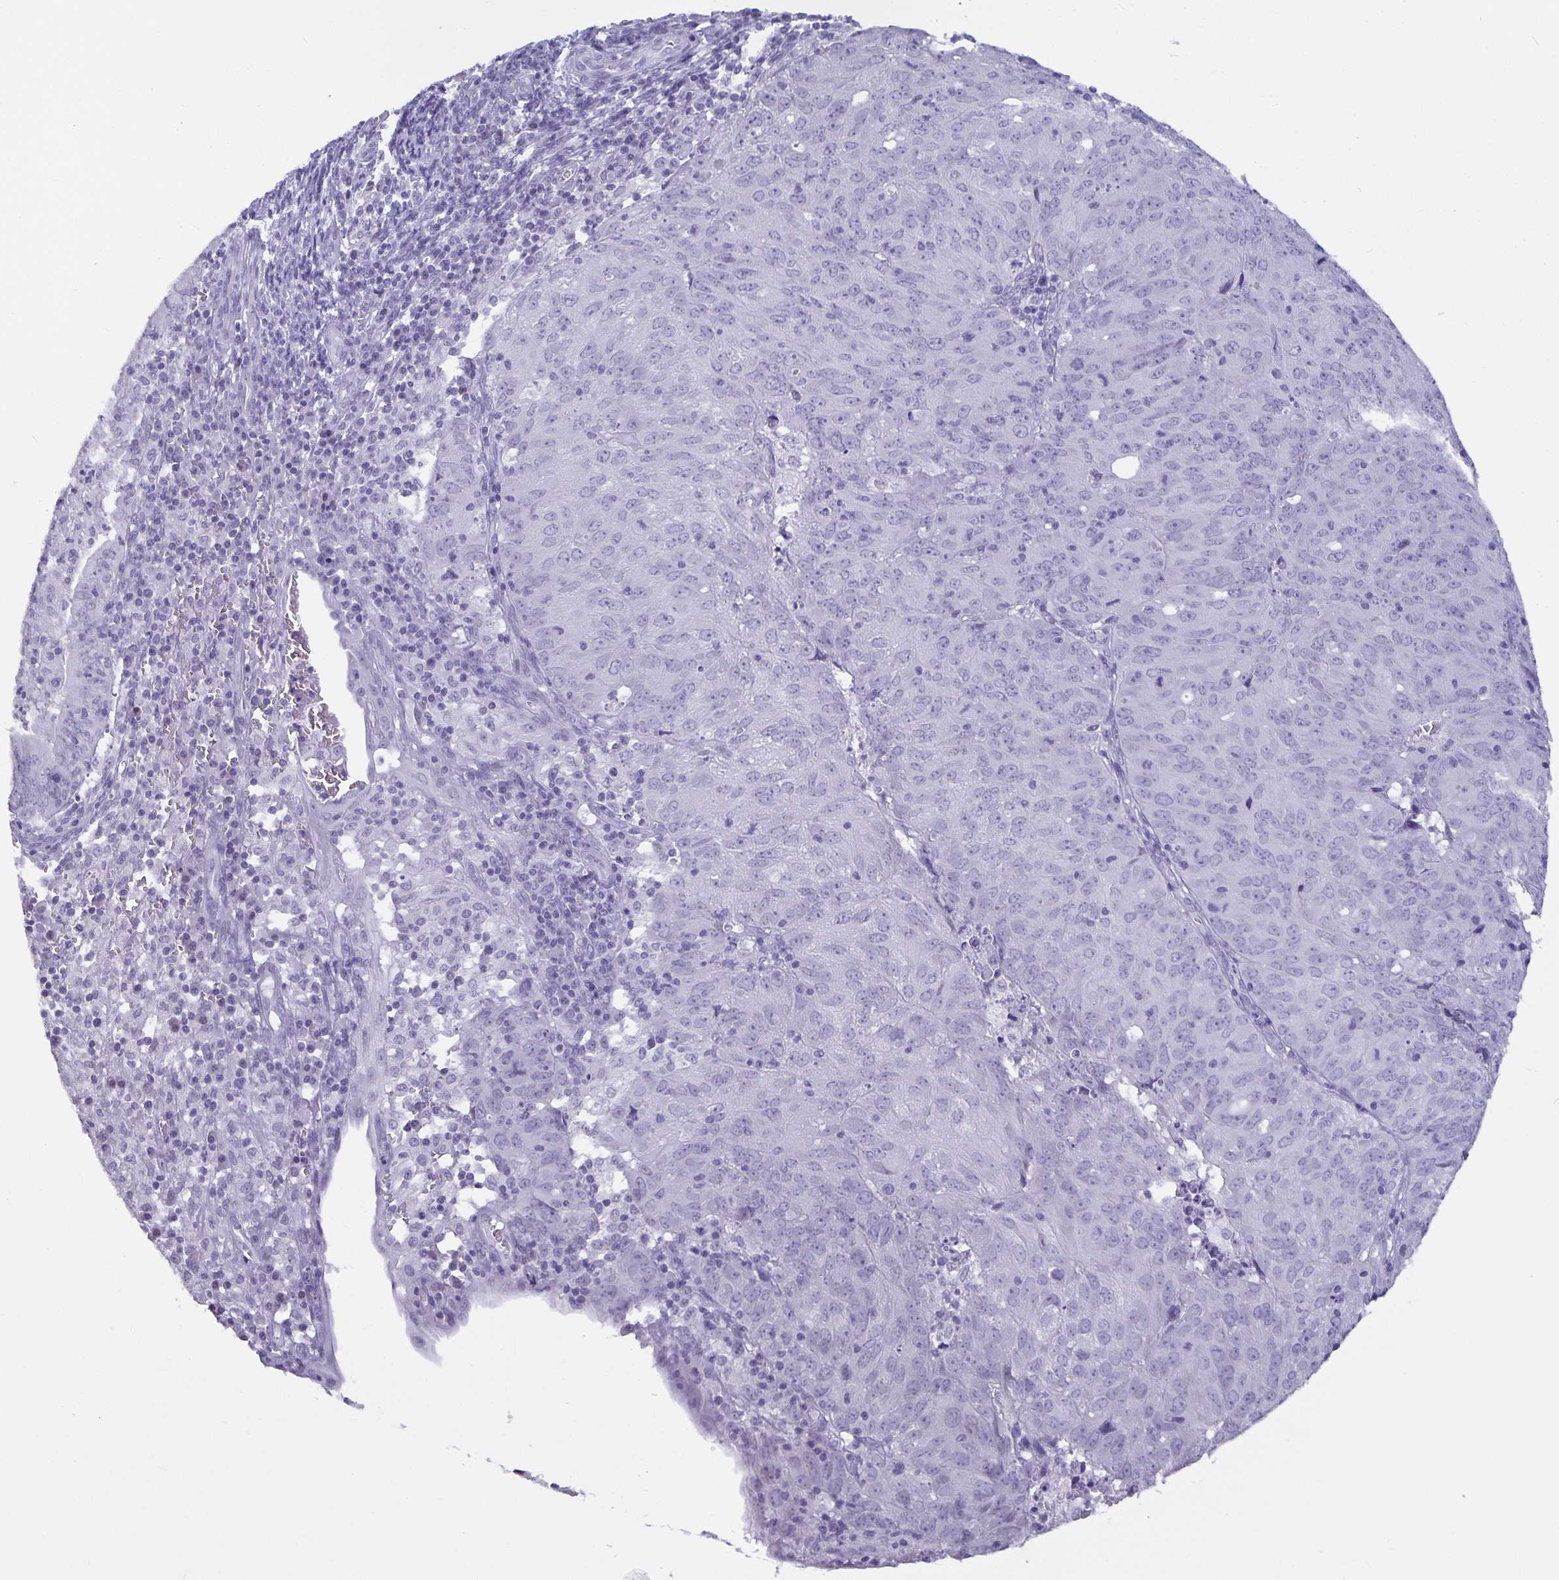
{"staining": {"intensity": "negative", "quantity": "none", "location": "none"}, "tissue": "cervical cancer", "cell_type": "Tumor cells", "image_type": "cancer", "snomed": [{"axis": "morphology", "description": "Adenocarcinoma, NOS"}, {"axis": "topography", "description": "Cervix"}], "caption": "Human cervical adenocarcinoma stained for a protein using IHC displays no expression in tumor cells.", "gene": "OLIG2", "patient": {"sex": "female", "age": 56}}